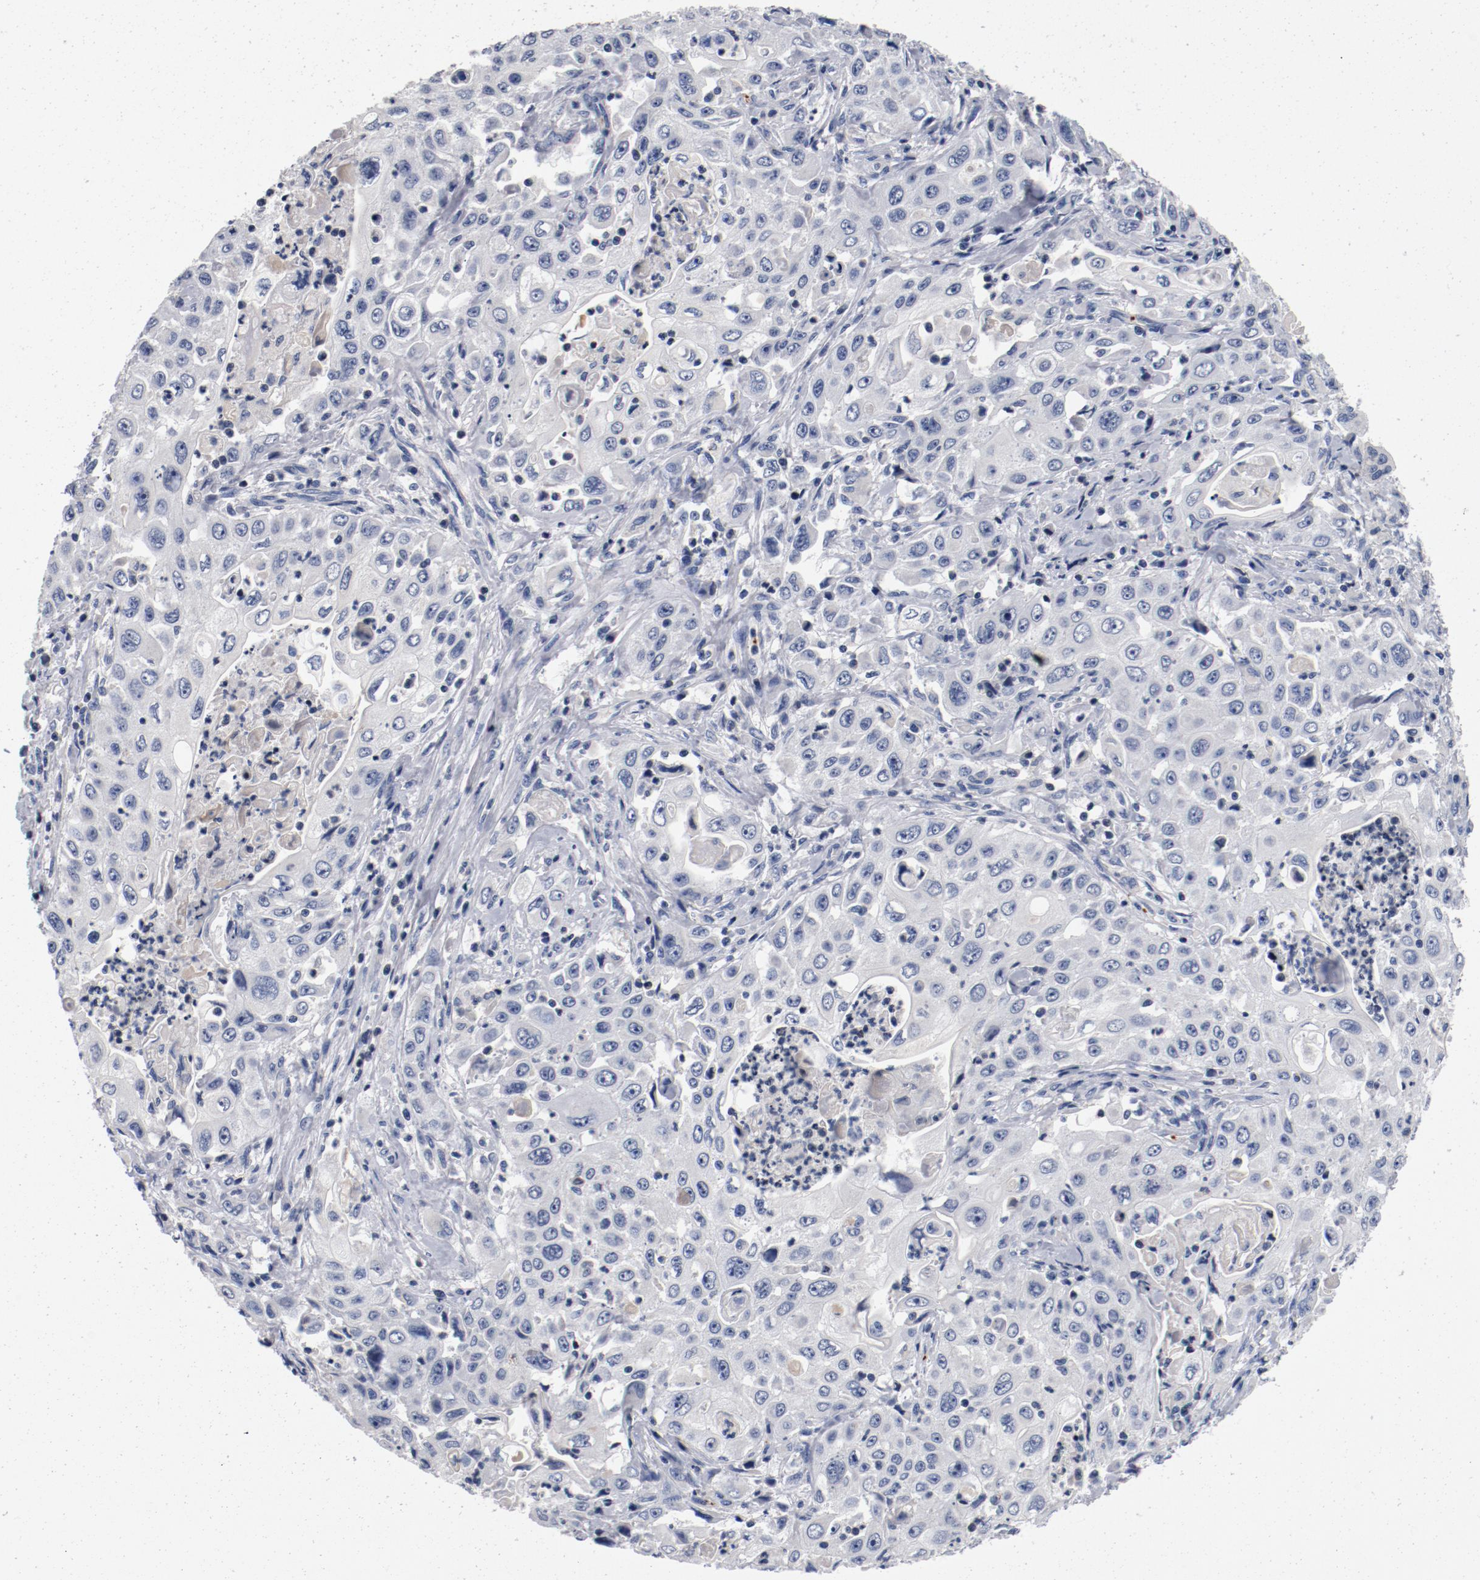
{"staining": {"intensity": "negative", "quantity": "none", "location": "none"}, "tissue": "pancreatic cancer", "cell_type": "Tumor cells", "image_type": "cancer", "snomed": [{"axis": "morphology", "description": "Adenocarcinoma, NOS"}, {"axis": "topography", "description": "Pancreas"}], "caption": "Tumor cells show no significant protein expression in pancreatic cancer (adenocarcinoma). (DAB (3,3'-diaminobenzidine) IHC, high magnification).", "gene": "PIM1", "patient": {"sex": "male", "age": 70}}